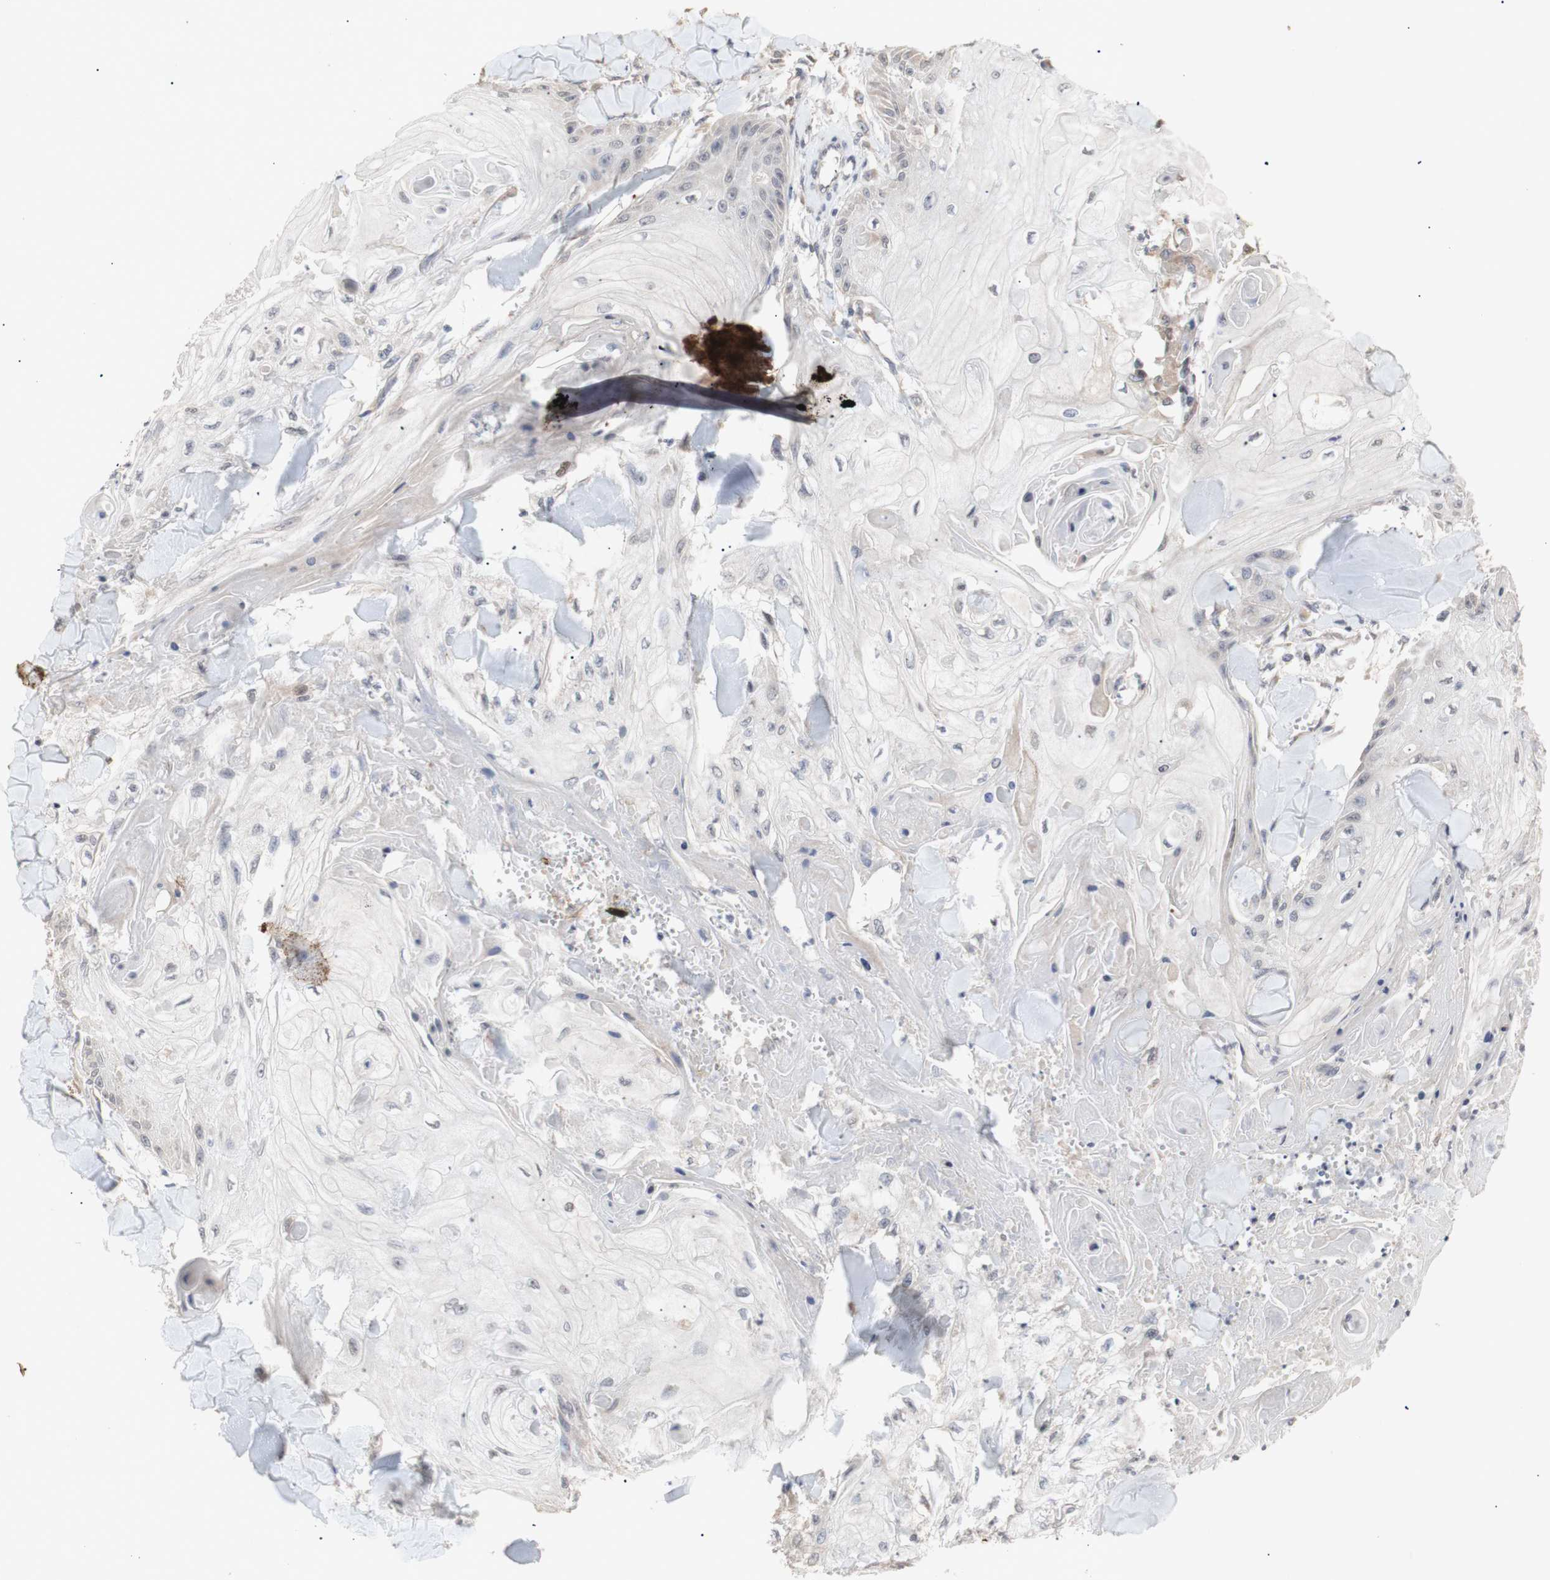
{"staining": {"intensity": "negative", "quantity": "none", "location": "none"}, "tissue": "skin cancer", "cell_type": "Tumor cells", "image_type": "cancer", "snomed": [{"axis": "morphology", "description": "Squamous cell carcinoma, NOS"}, {"axis": "topography", "description": "Skin"}], "caption": "Tumor cells are negative for brown protein staining in skin cancer.", "gene": "FOSB", "patient": {"sex": "male", "age": 74}}